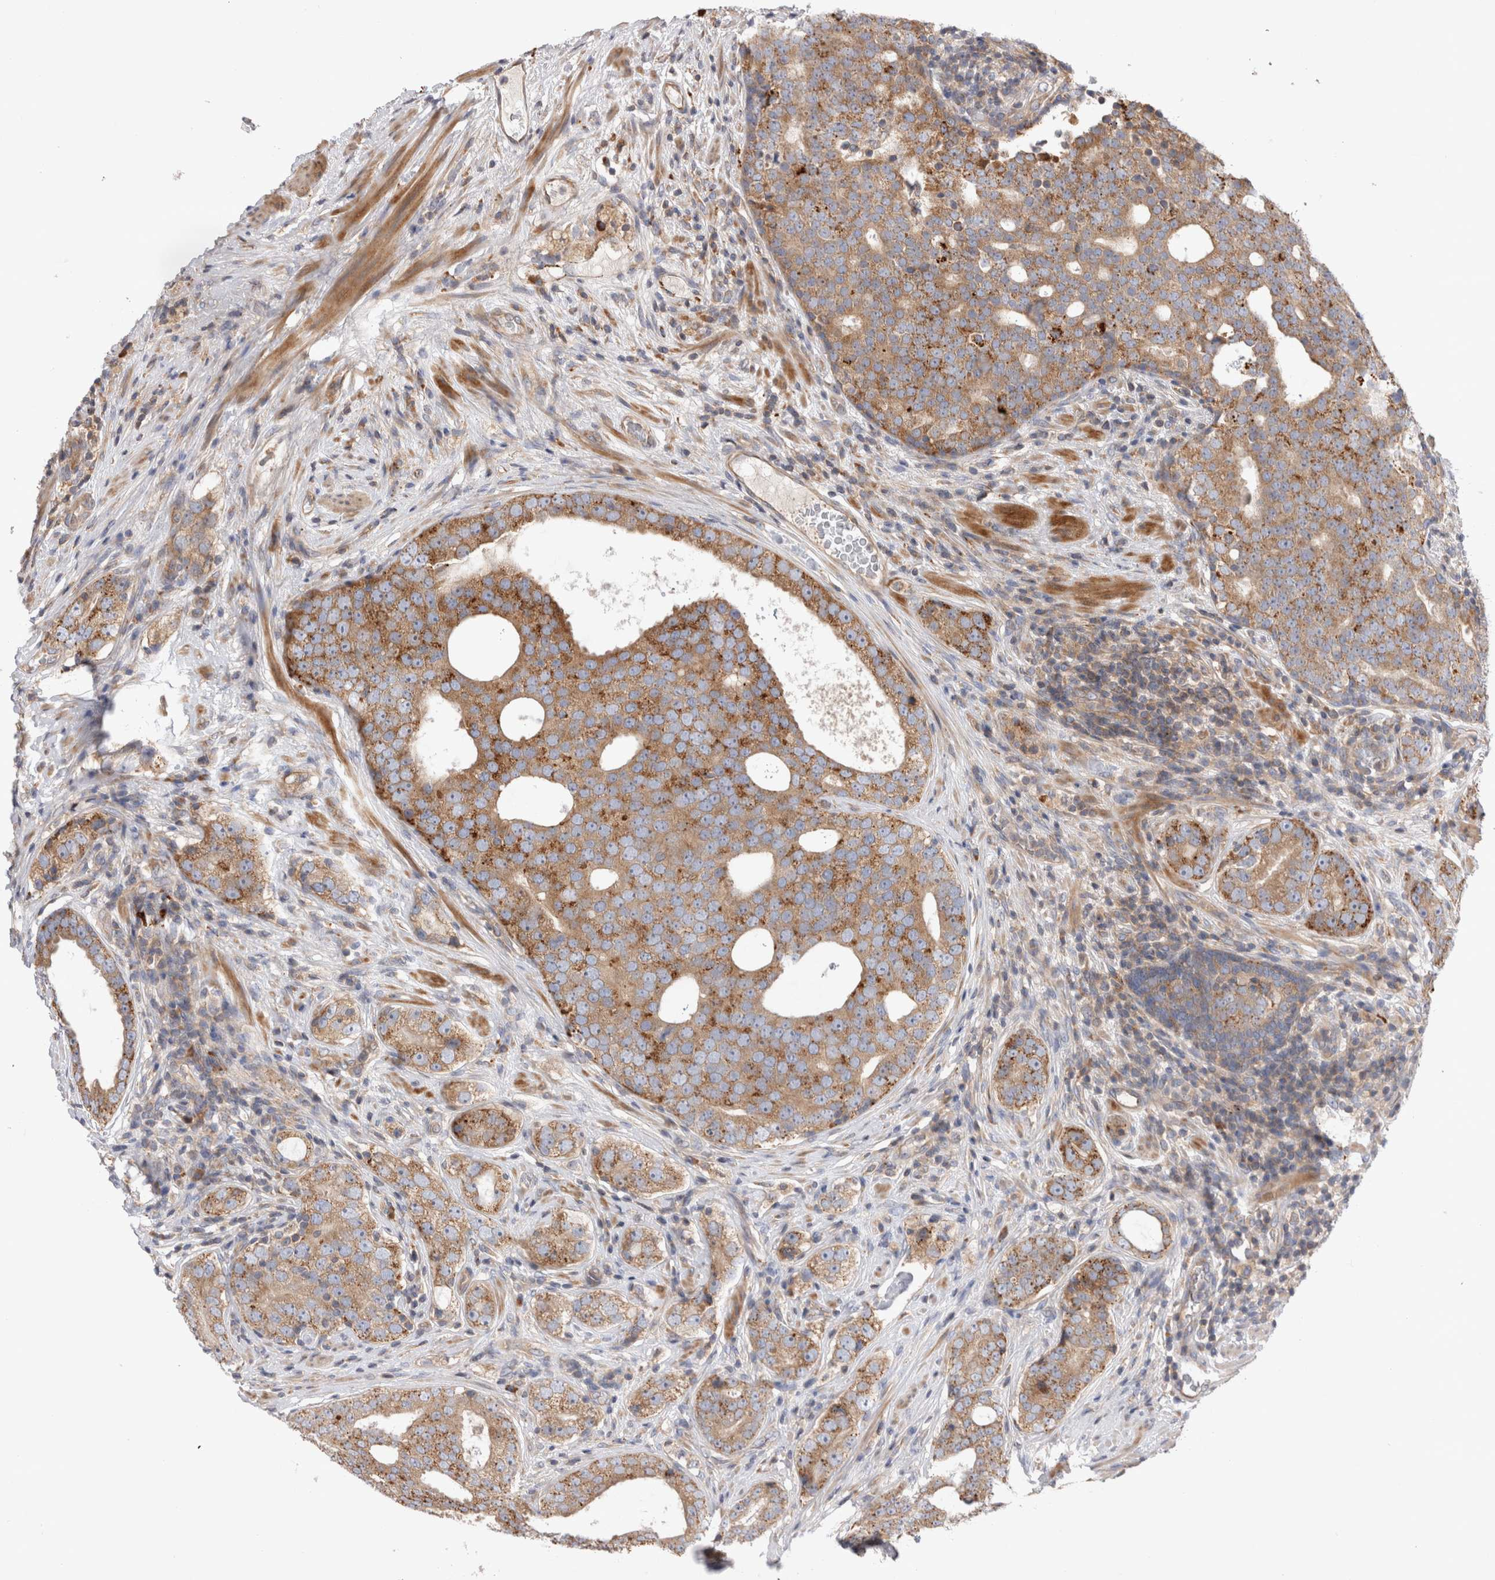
{"staining": {"intensity": "moderate", "quantity": ">75%", "location": "cytoplasmic/membranous"}, "tissue": "prostate cancer", "cell_type": "Tumor cells", "image_type": "cancer", "snomed": [{"axis": "morphology", "description": "Adenocarcinoma, High grade"}, {"axis": "topography", "description": "Prostate"}], "caption": "Prostate adenocarcinoma (high-grade) stained with immunohistochemistry (IHC) displays moderate cytoplasmic/membranous expression in about >75% of tumor cells.", "gene": "PDCD10", "patient": {"sex": "male", "age": 56}}